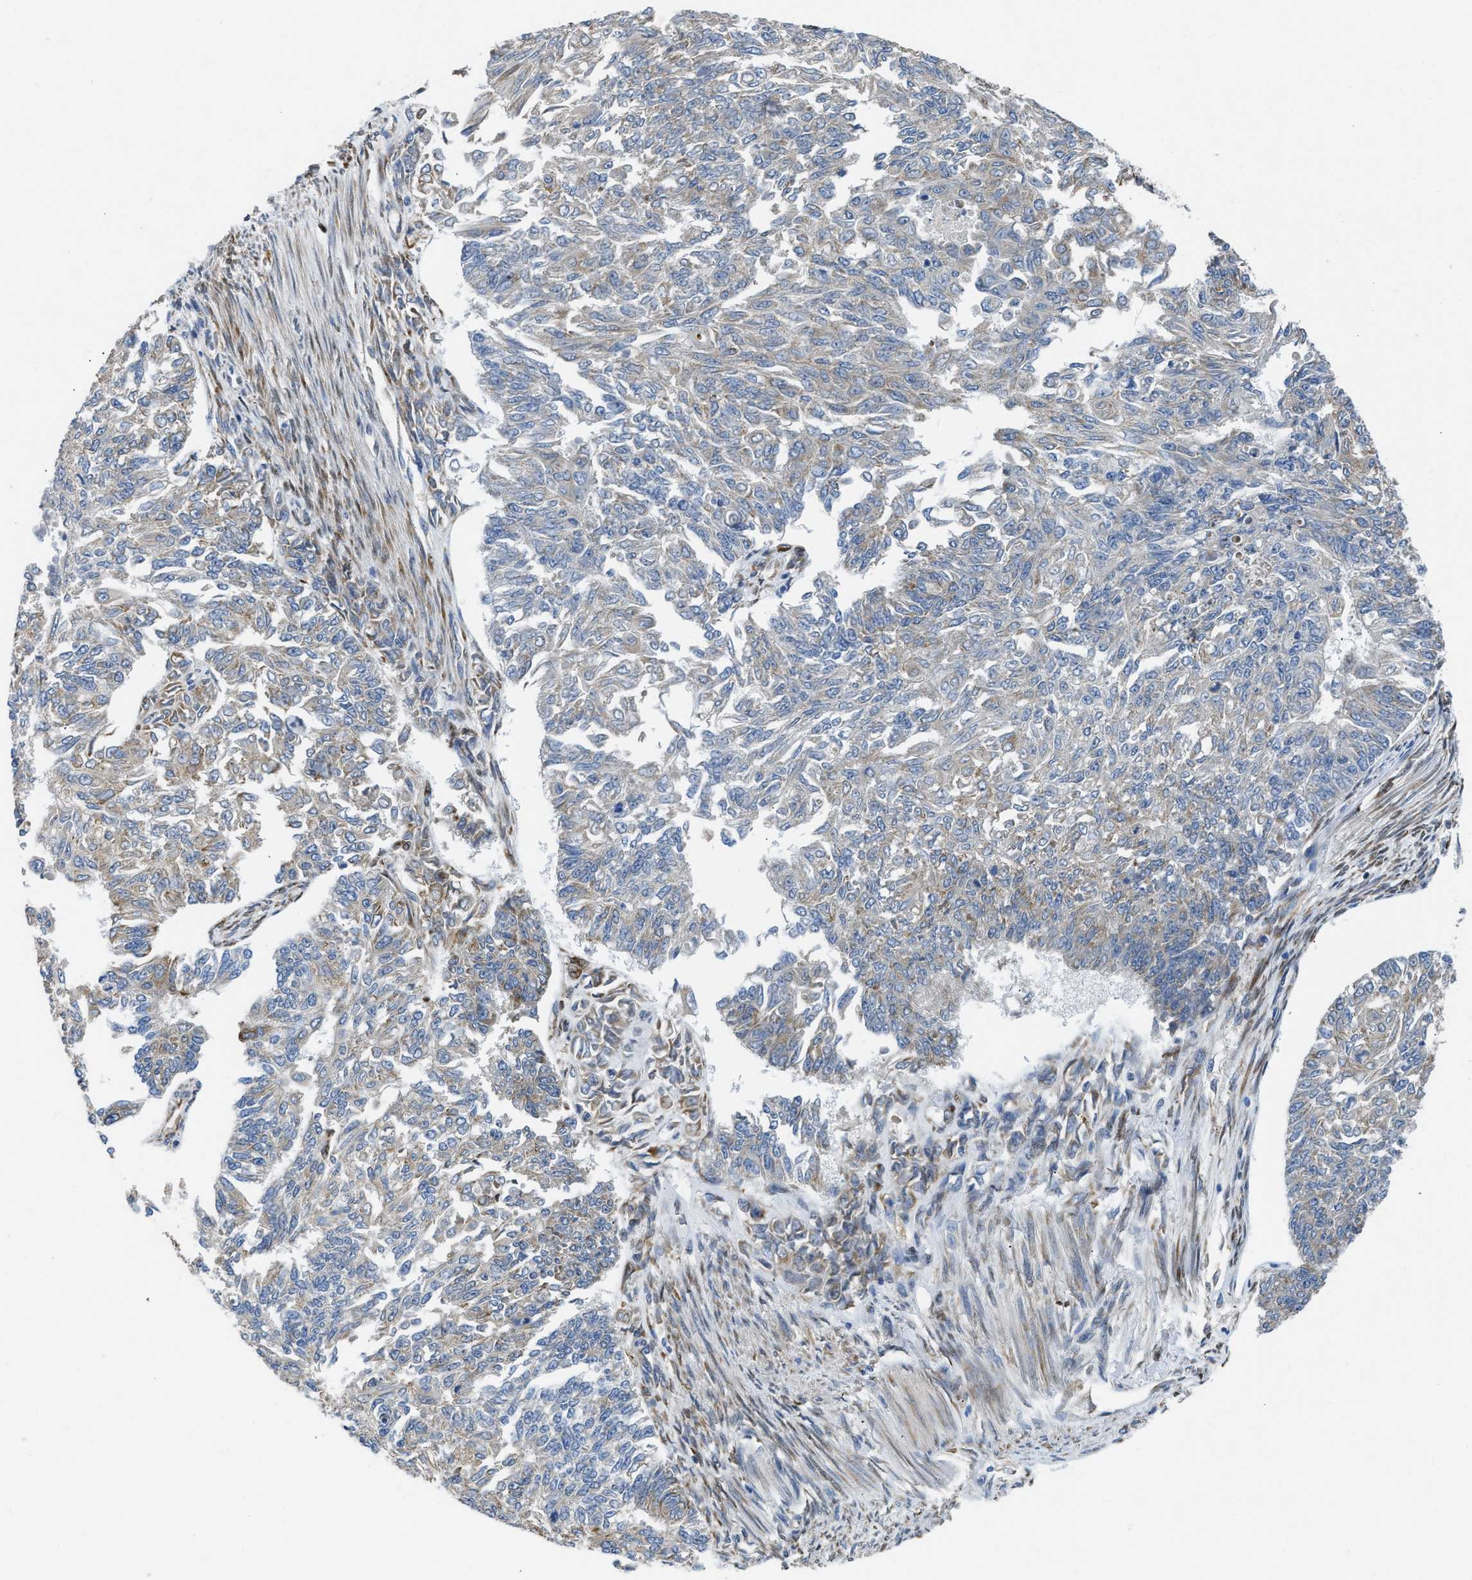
{"staining": {"intensity": "weak", "quantity": "<25%", "location": "cytoplasmic/membranous"}, "tissue": "endometrial cancer", "cell_type": "Tumor cells", "image_type": "cancer", "snomed": [{"axis": "morphology", "description": "Adenocarcinoma, NOS"}, {"axis": "topography", "description": "Endometrium"}], "caption": "IHC micrograph of endometrial cancer stained for a protein (brown), which displays no expression in tumor cells.", "gene": "GGCX", "patient": {"sex": "female", "age": 32}}